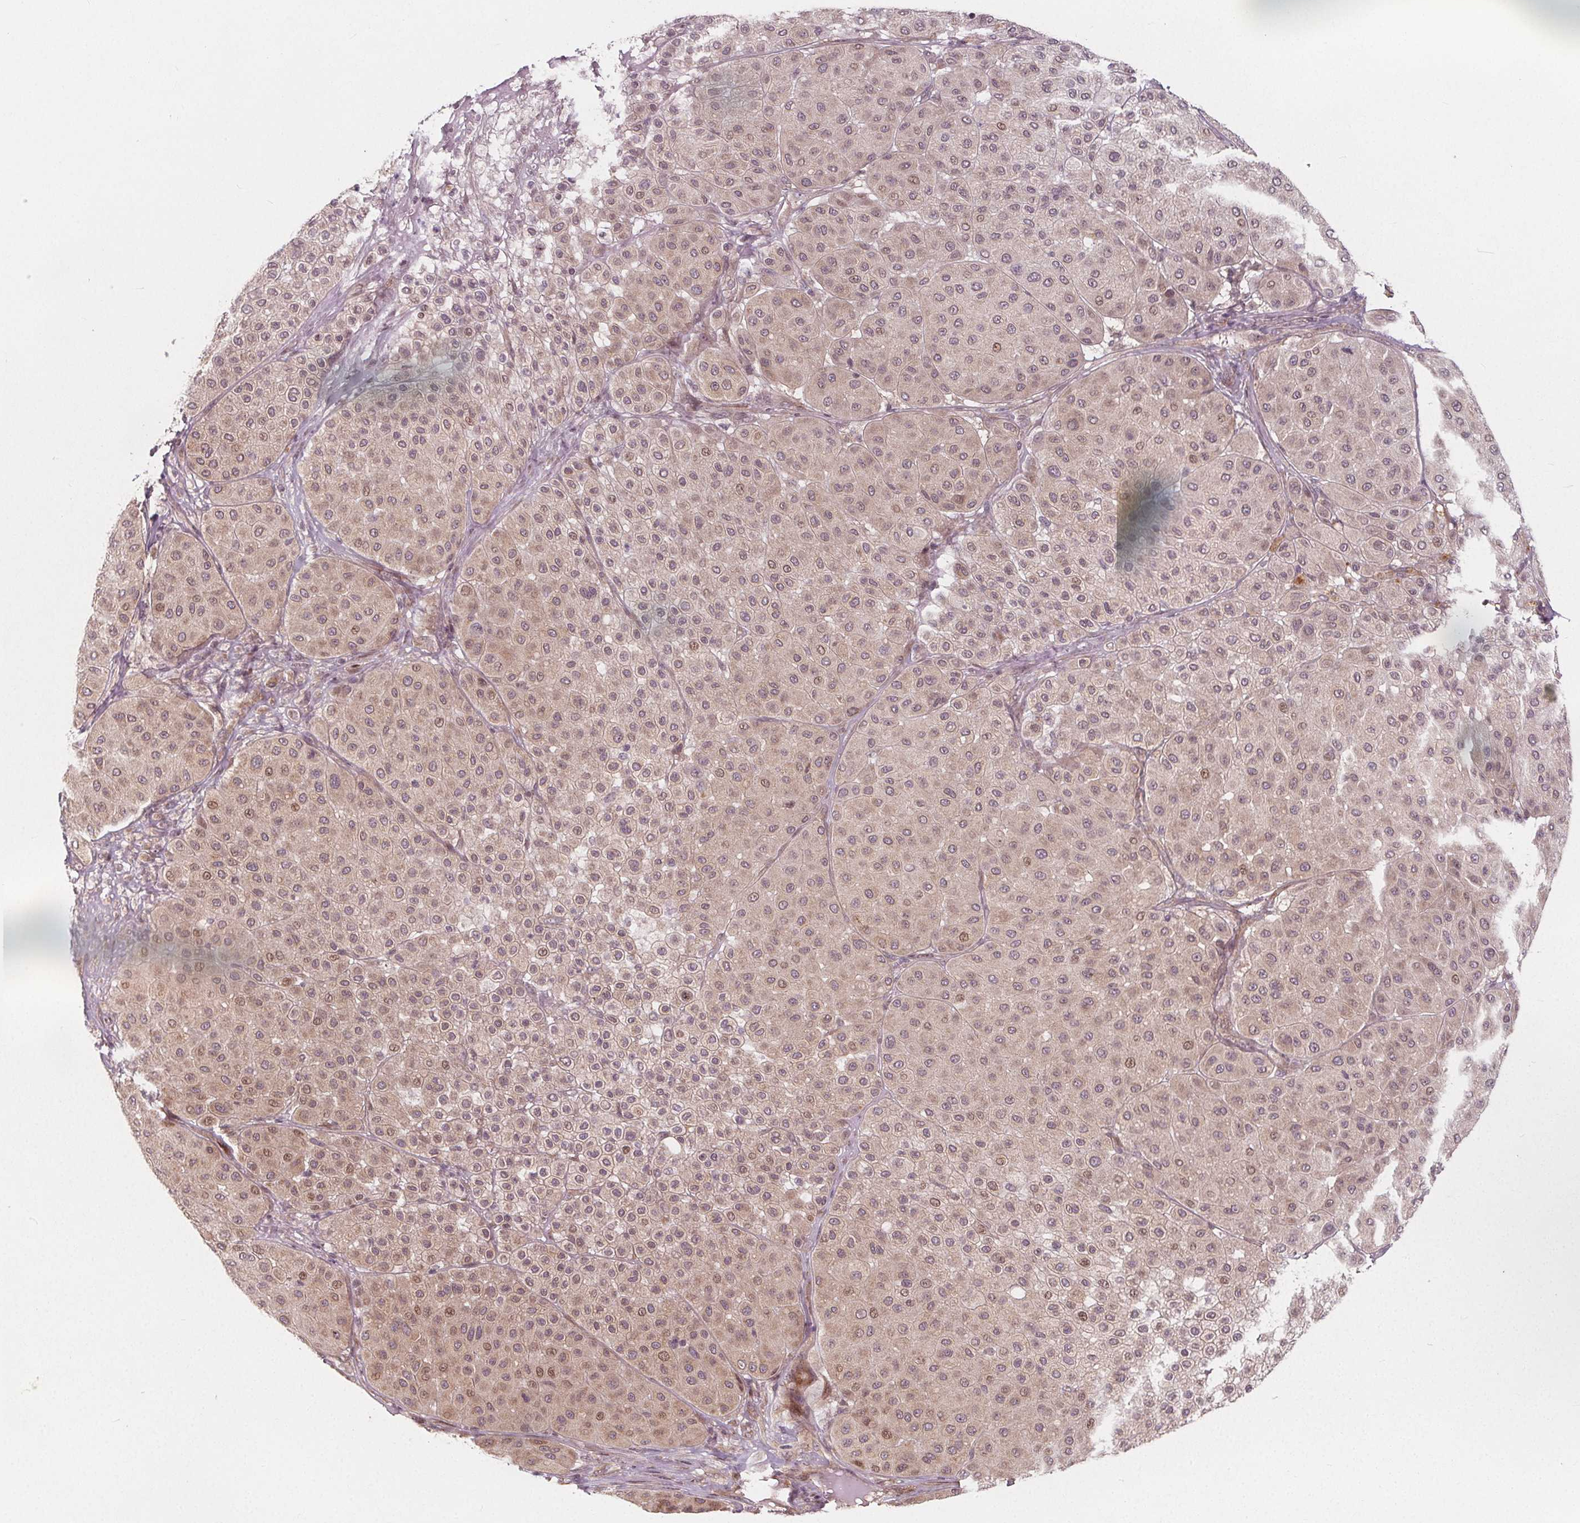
{"staining": {"intensity": "weak", "quantity": ">75%", "location": "cytoplasmic/membranous,nuclear"}, "tissue": "melanoma", "cell_type": "Tumor cells", "image_type": "cancer", "snomed": [{"axis": "morphology", "description": "Malignant melanoma, Metastatic site"}, {"axis": "topography", "description": "Smooth muscle"}], "caption": "IHC (DAB) staining of melanoma demonstrates weak cytoplasmic/membranous and nuclear protein expression in about >75% of tumor cells.", "gene": "AKT1S1", "patient": {"sex": "male", "age": 41}}